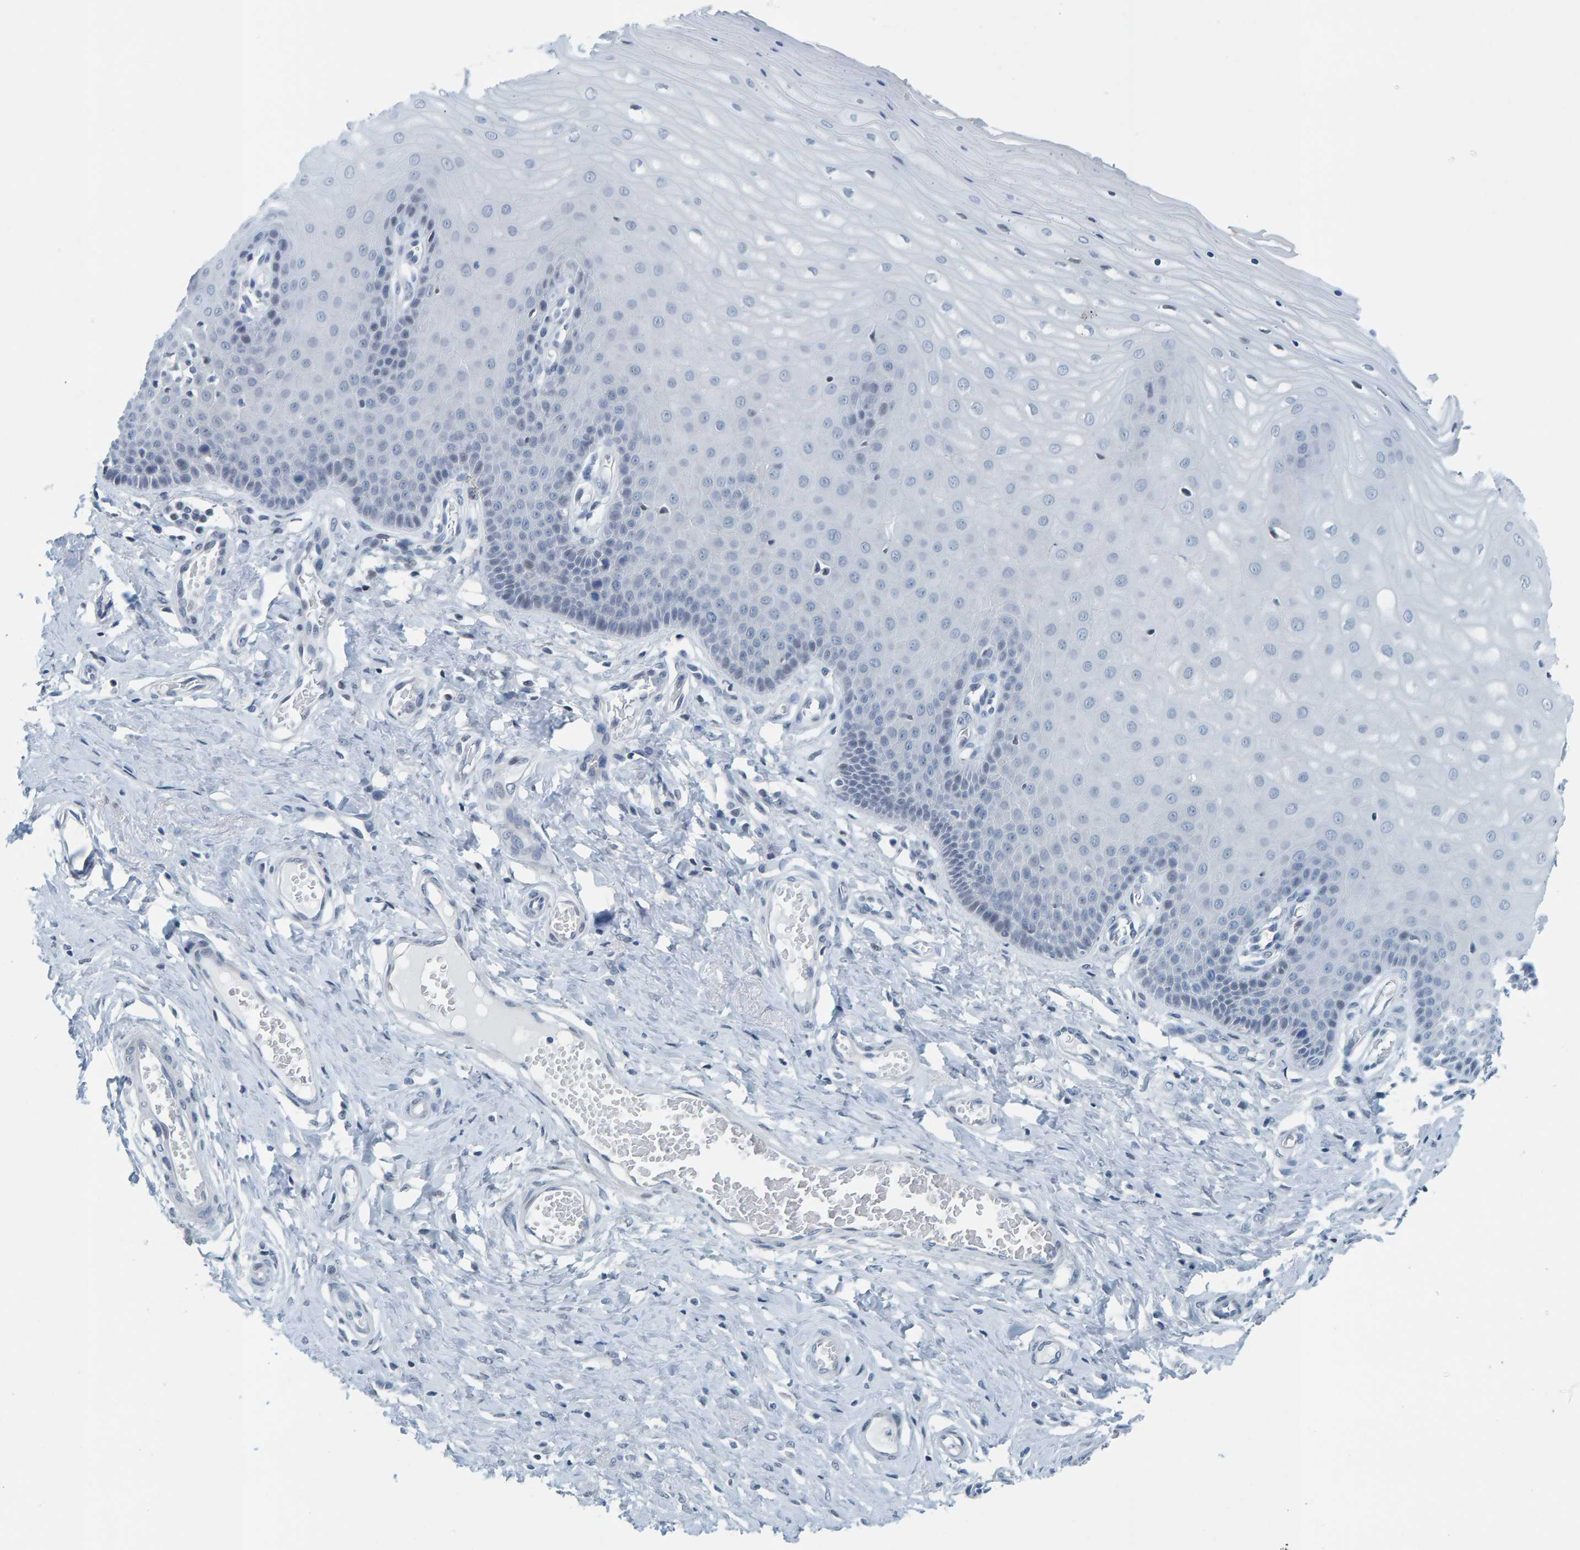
{"staining": {"intensity": "negative", "quantity": "none", "location": "none"}, "tissue": "cervix", "cell_type": "Glandular cells", "image_type": "normal", "snomed": [{"axis": "morphology", "description": "Normal tissue, NOS"}, {"axis": "topography", "description": "Cervix"}], "caption": "This is an immunohistochemistry image of normal human cervix. There is no staining in glandular cells.", "gene": "CNP", "patient": {"sex": "female", "age": 55}}